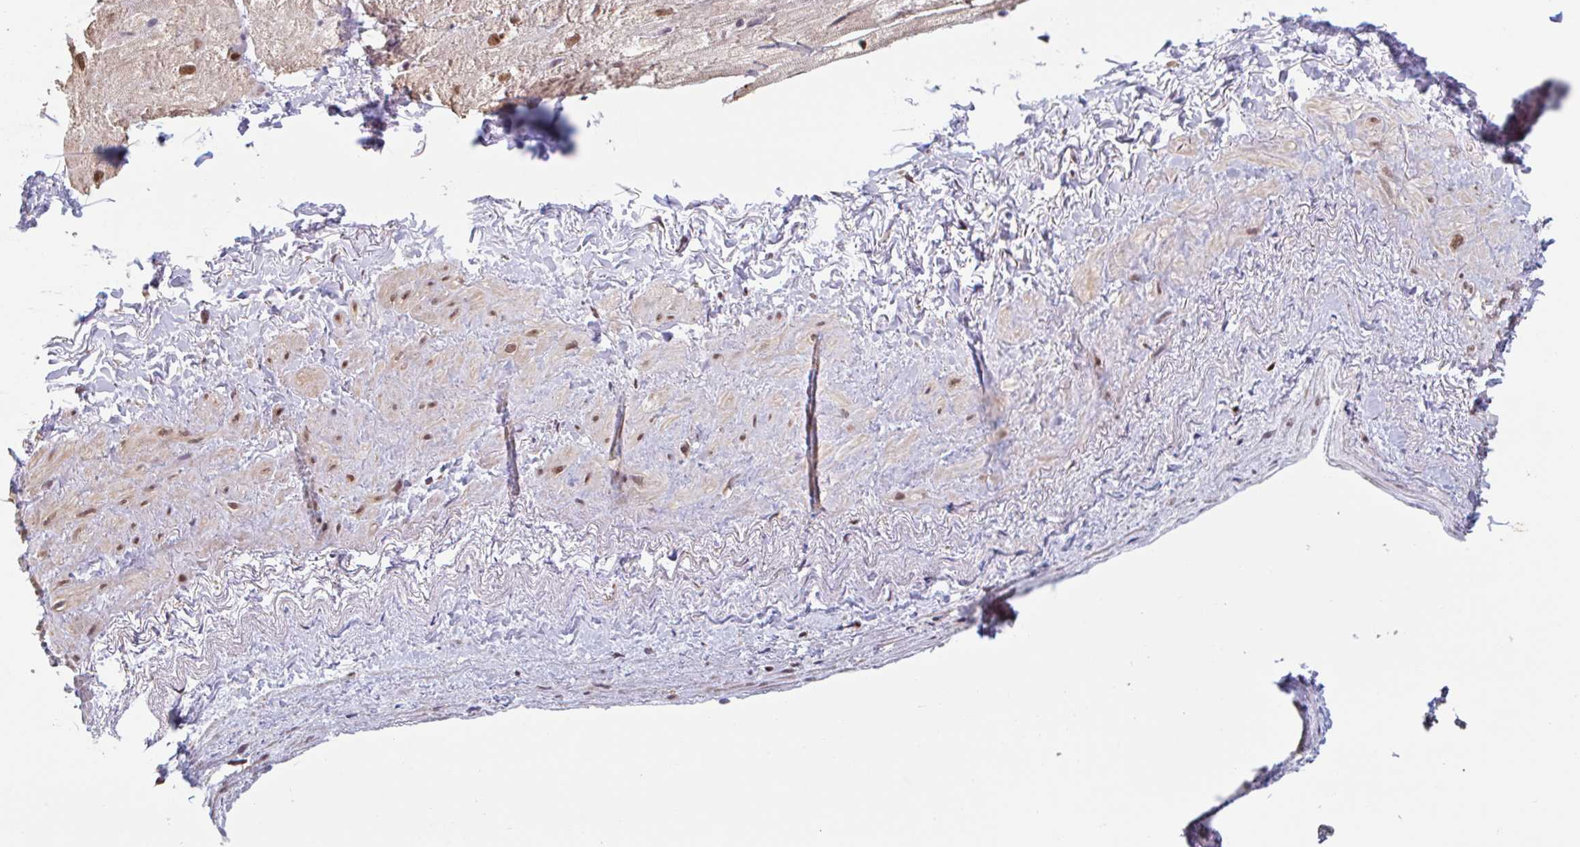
{"staining": {"intensity": "moderate", "quantity": "<25%", "location": "nuclear"}, "tissue": "heart muscle", "cell_type": "Cardiomyocytes", "image_type": "normal", "snomed": [{"axis": "morphology", "description": "Normal tissue, NOS"}, {"axis": "topography", "description": "Heart"}], "caption": "The immunohistochemical stain highlights moderate nuclear staining in cardiomyocytes of benign heart muscle.", "gene": "DR1", "patient": {"sex": "male", "age": 62}}